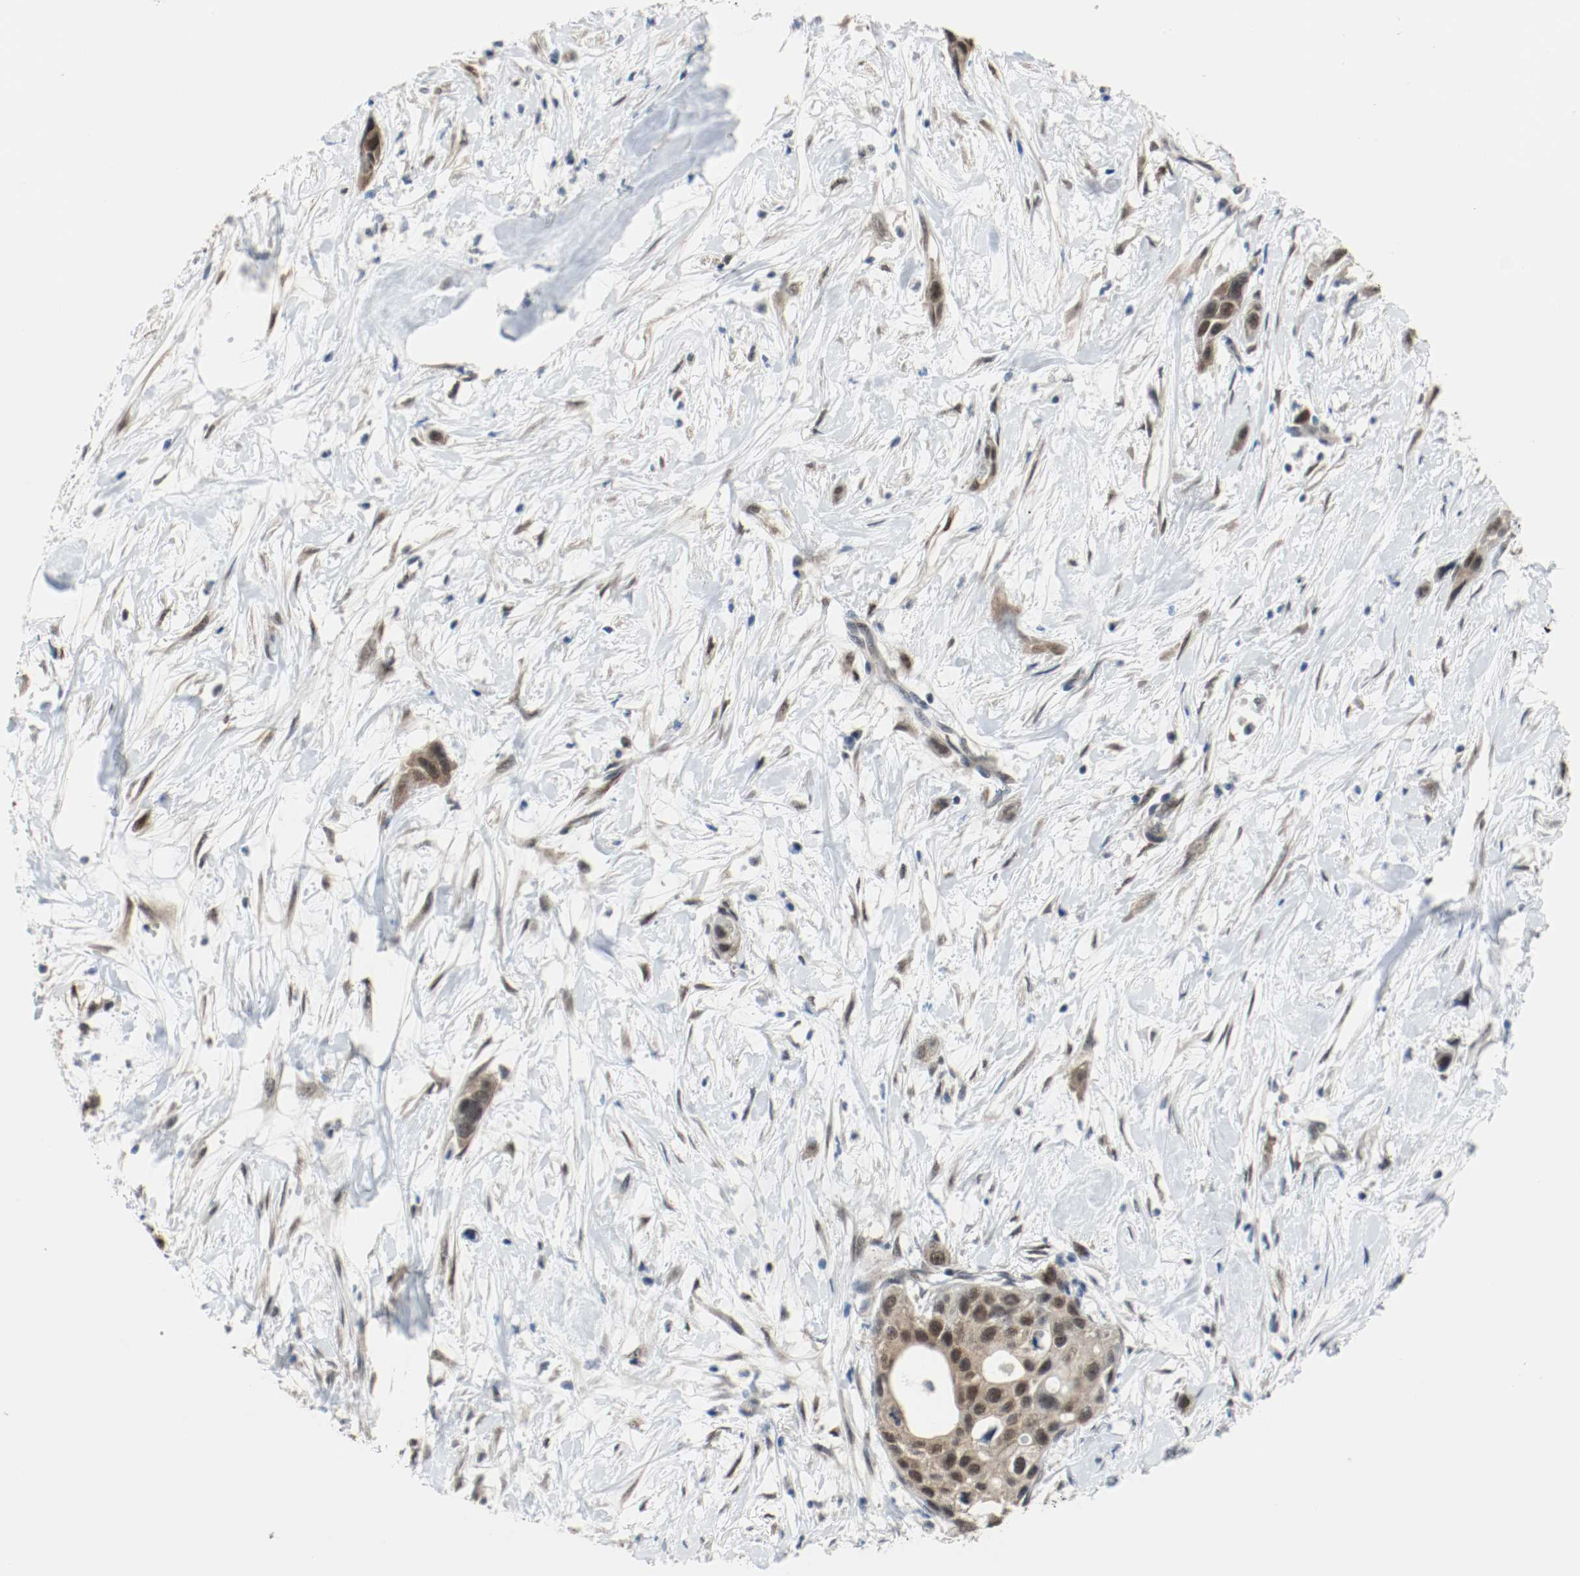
{"staining": {"intensity": "weak", "quantity": ">75%", "location": "cytoplasmic/membranous,nuclear"}, "tissue": "pancreatic cancer", "cell_type": "Tumor cells", "image_type": "cancer", "snomed": [{"axis": "morphology", "description": "Adenocarcinoma, NOS"}, {"axis": "topography", "description": "Pancreas"}], "caption": "Protein staining demonstrates weak cytoplasmic/membranous and nuclear positivity in about >75% of tumor cells in pancreatic adenocarcinoma.", "gene": "PPME1", "patient": {"sex": "female", "age": 60}}